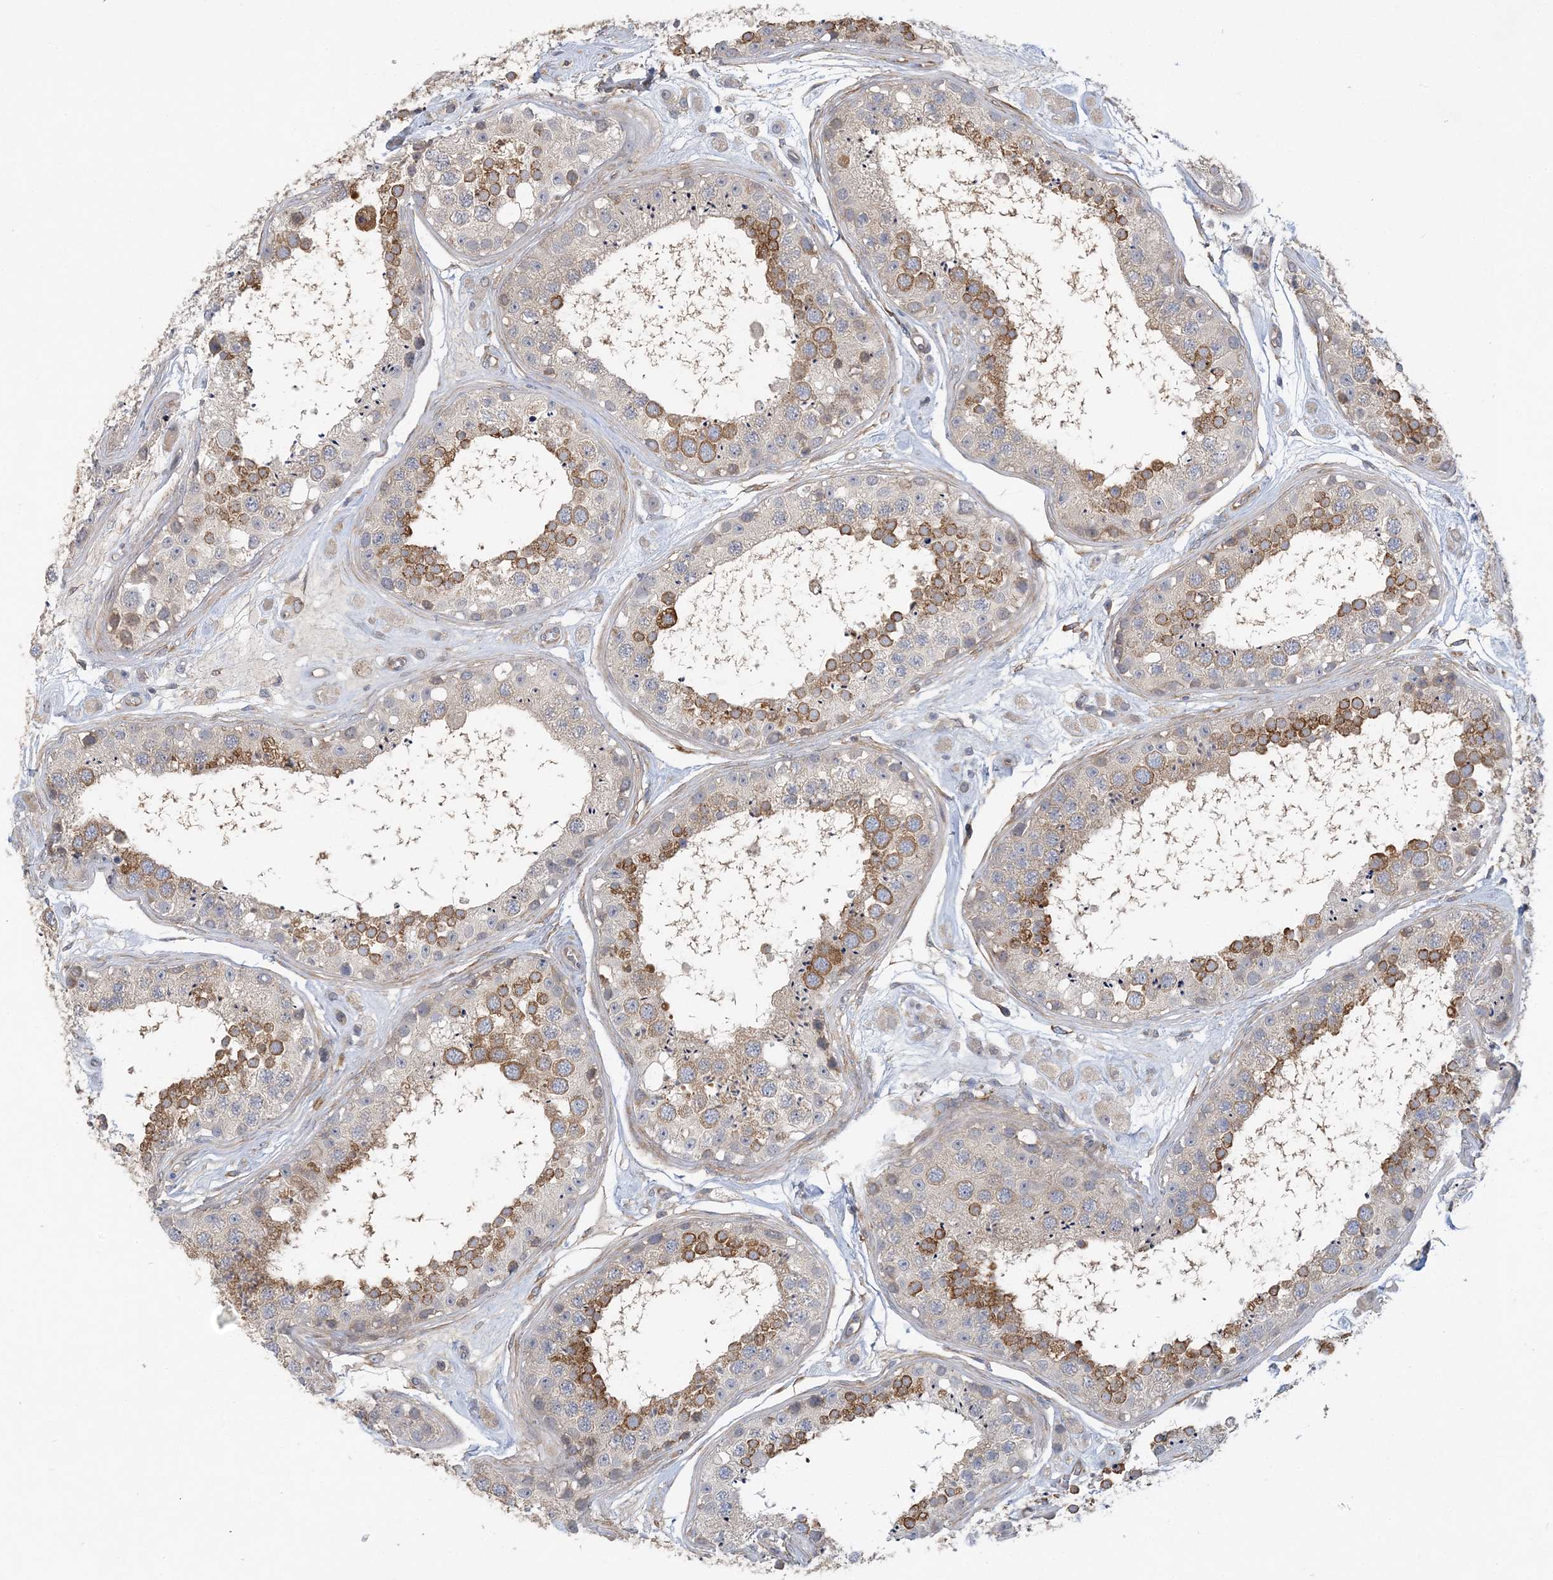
{"staining": {"intensity": "moderate", "quantity": "25%-75%", "location": "cytoplasmic/membranous"}, "tissue": "testis", "cell_type": "Cells in seminiferous ducts", "image_type": "normal", "snomed": [{"axis": "morphology", "description": "Normal tissue, NOS"}, {"axis": "topography", "description": "Testis"}], "caption": "Moderate cytoplasmic/membranous staining for a protein is appreciated in approximately 25%-75% of cells in seminiferous ducts of benign testis using IHC.", "gene": "MAP4K5", "patient": {"sex": "male", "age": 25}}